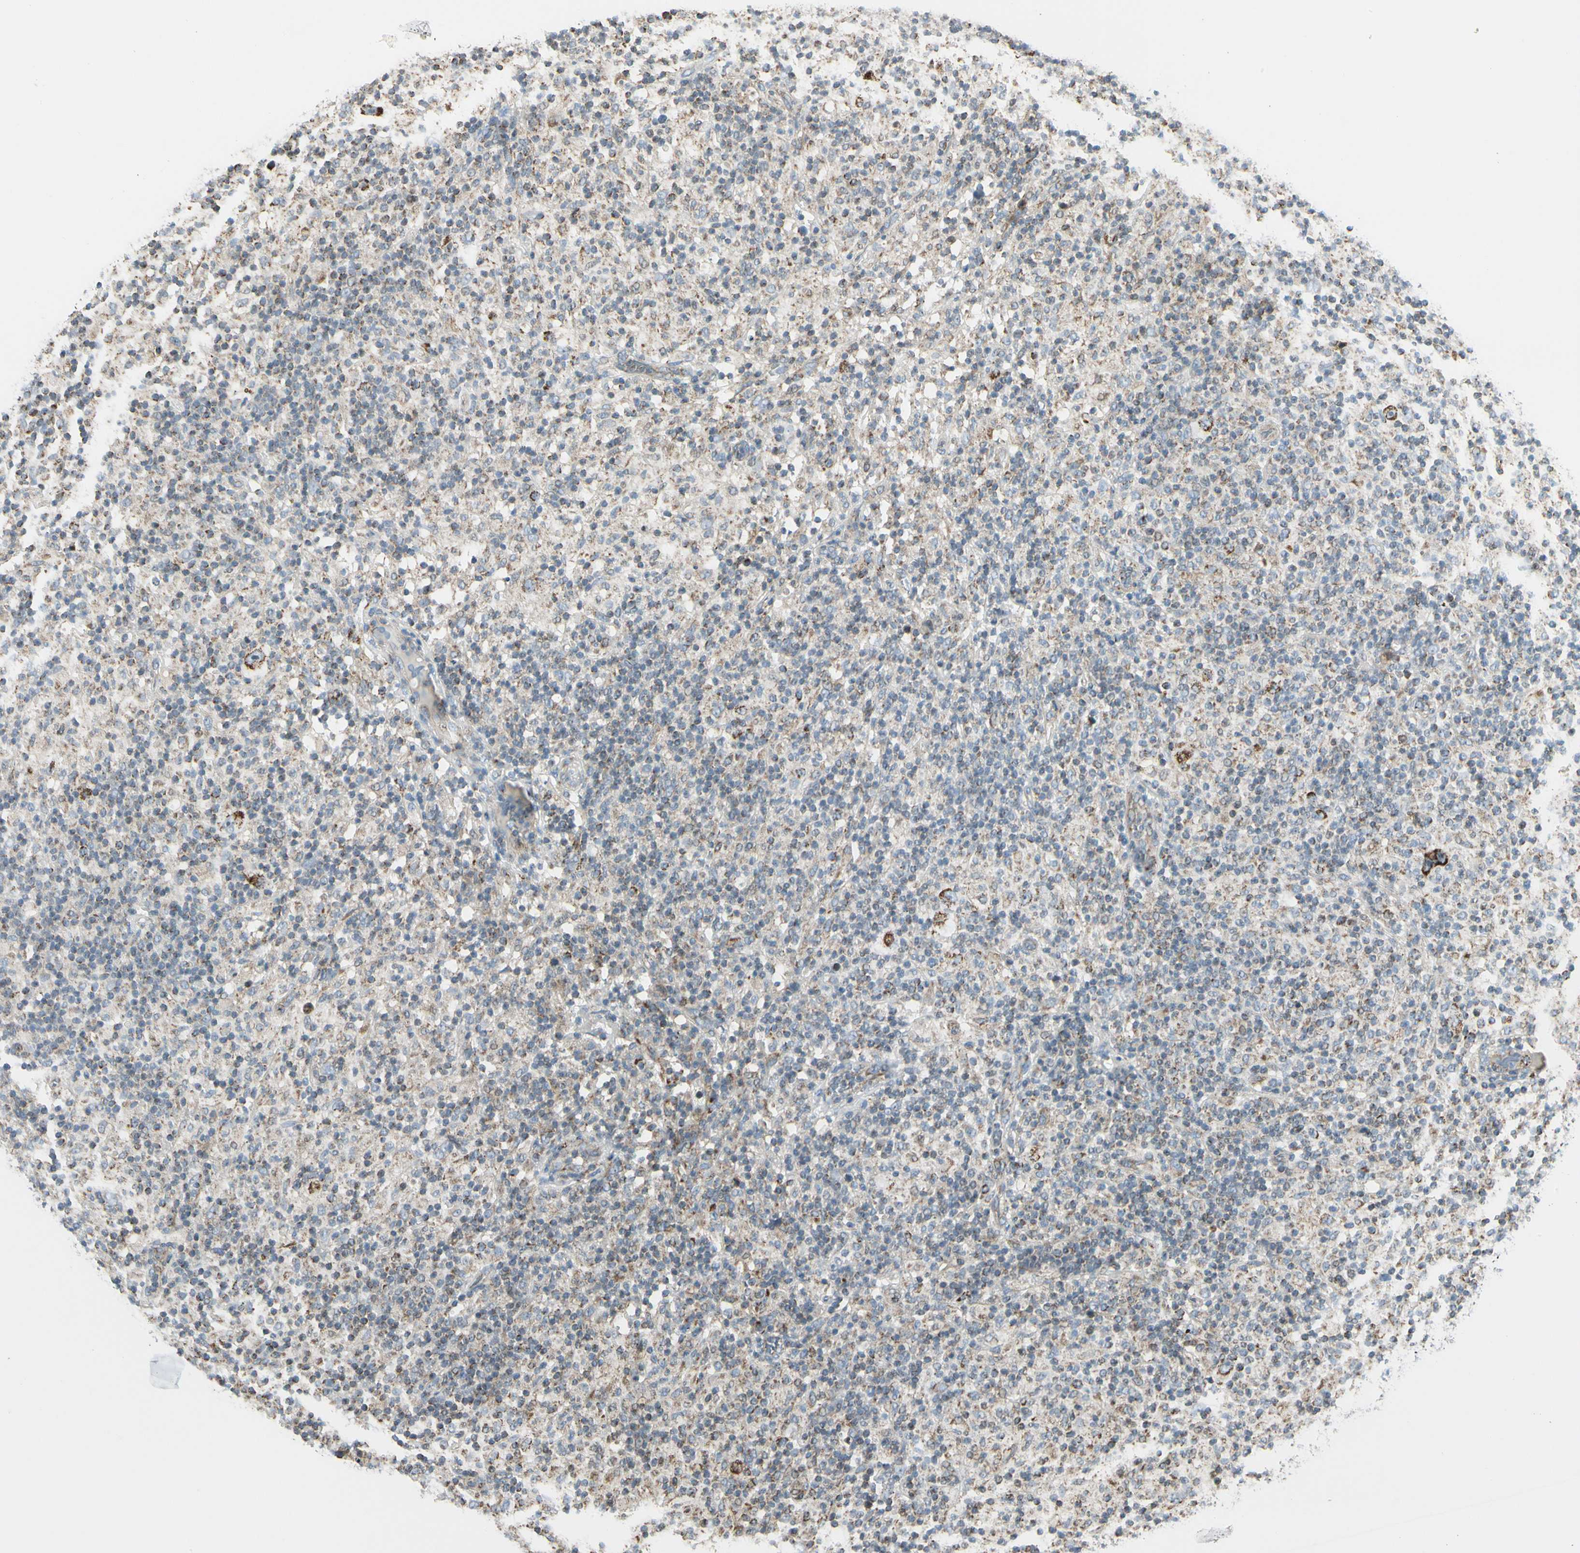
{"staining": {"intensity": "moderate", "quantity": ">75%", "location": "cytoplasmic/membranous"}, "tissue": "lymphoma", "cell_type": "Tumor cells", "image_type": "cancer", "snomed": [{"axis": "morphology", "description": "Hodgkin's disease, NOS"}, {"axis": "topography", "description": "Lymph node"}], "caption": "About >75% of tumor cells in Hodgkin's disease show moderate cytoplasmic/membranous protein positivity as visualized by brown immunohistochemical staining.", "gene": "ANKS6", "patient": {"sex": "male", "age": 70}}